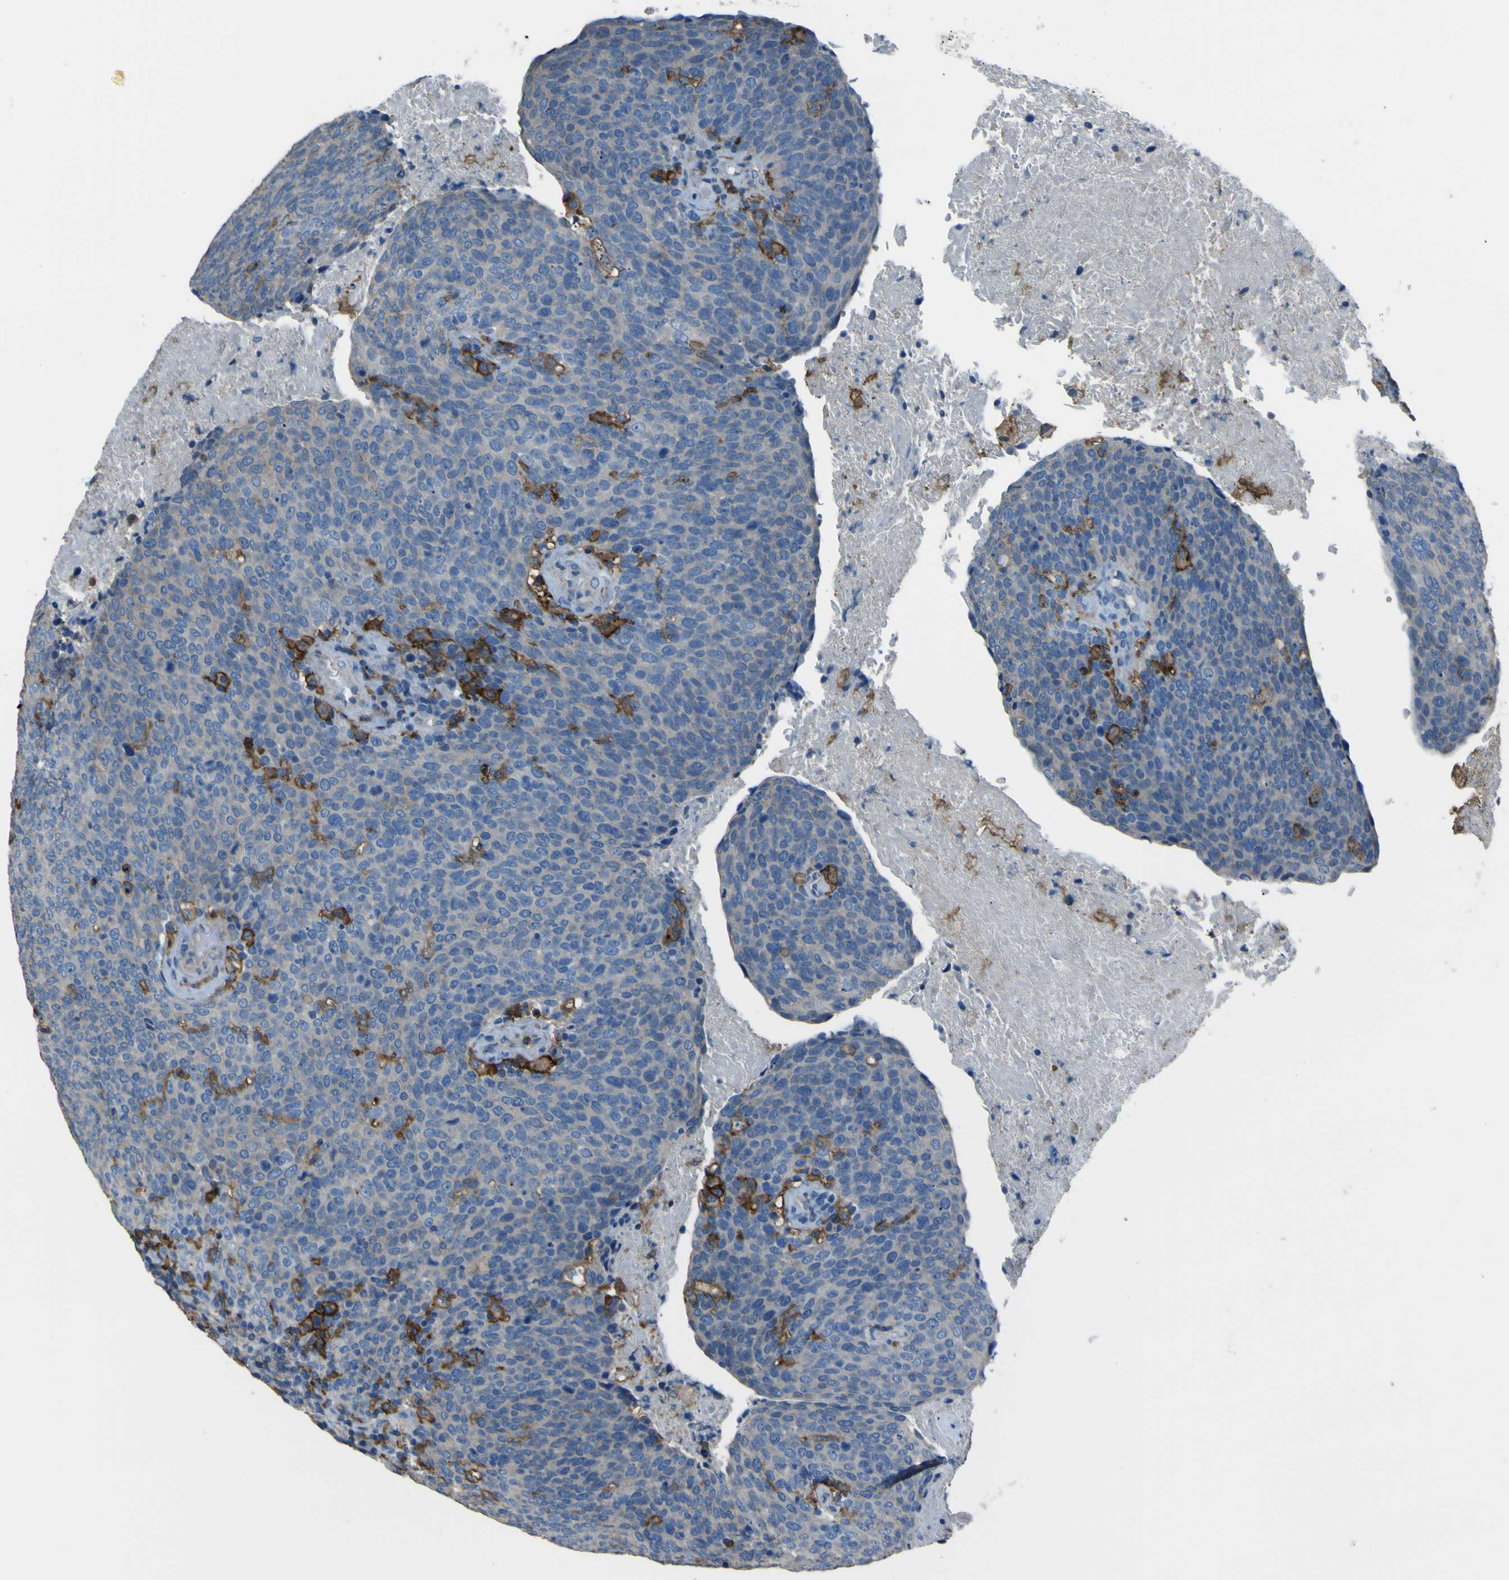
{"staining": {"intensity": "negative", "quantity": "none", "location": "none"}, "tissue": "head and neck cancer", "cell_type": "Tumor cells", "image_type": "cancer", "snomed": [{"axis": "morphology", "description": "Squamous cell carcinoma, NOS"}, {"axis": "morphology", "description": "Squamous cell carcinoma, metastatic, NOS"}, {"axis": "topography", "description": "Lymph node"}, {"axis": "topography", "description": "Head-Neck"}], "caption": "An immunohistochemistry micrograph of head and neck cancer is shown. There is no staining in tumor cells of head and neck cancer.", "gene": "LAIR1", "patient": {"sex": "male", "age": 62}}